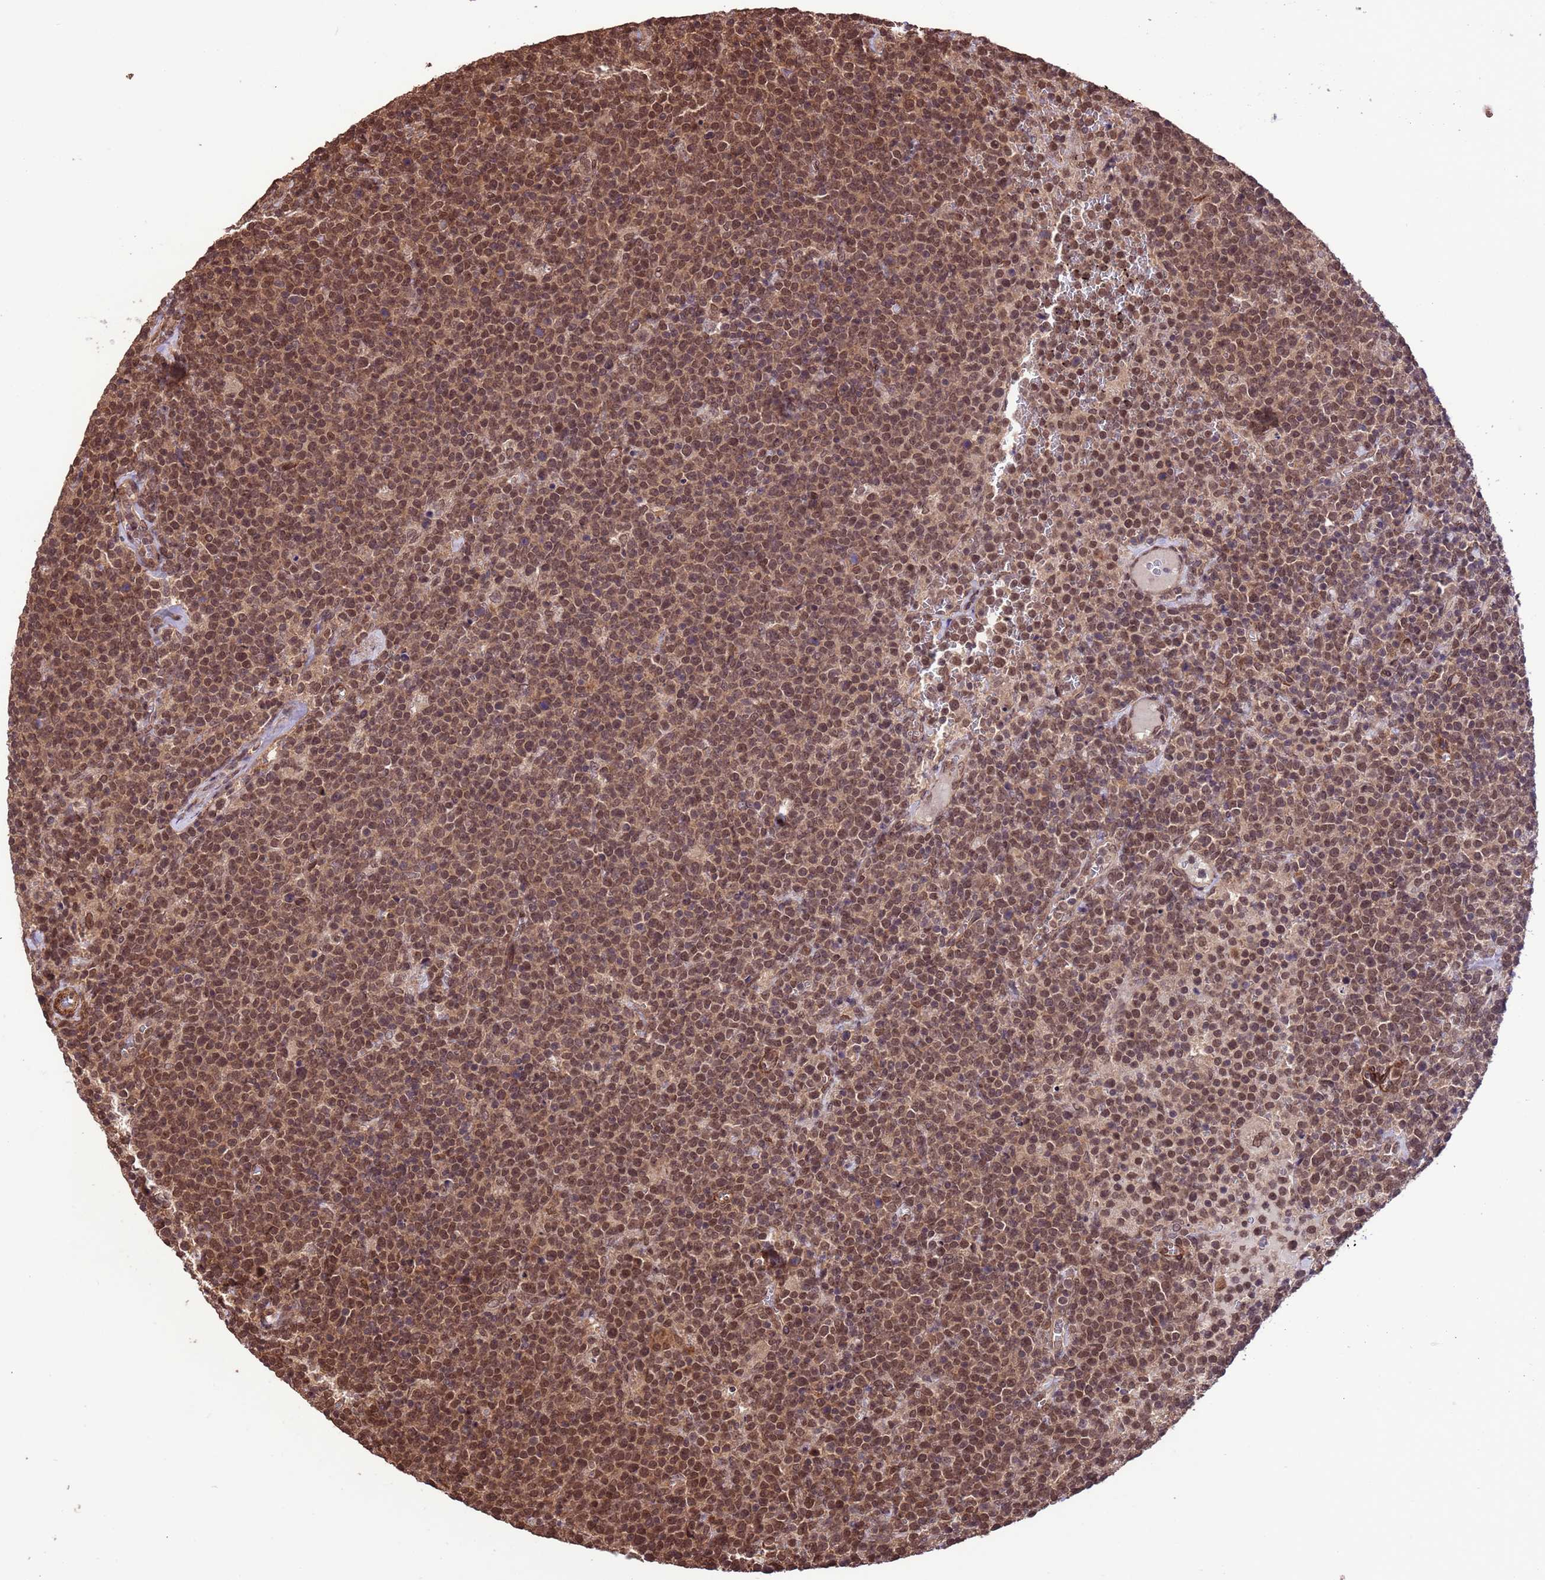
{"staining": {"intensity": "moderate", "quantity": ">75%", "location": "nuclear"}, "tissue": "lymphoma", "cell_type": "Tumor cells", "image_type": "cancer", "snomed": [{"axis": "morphology", "description": "Malignant lymphoma, non-Hodgkin's type, High grade"}, {"axis": "topography", "description": "Lymph node"}], "caption": "Lymphoma stained for a protein demonstrates moderate nuclear positivity in tumor cells. (Stains: DAB in brown, nuclei in blue, Microscopy: brightfield microscopy at high magnification).", "gene": "VSTM4", "patient": {"sex": "male", "age": 61}}